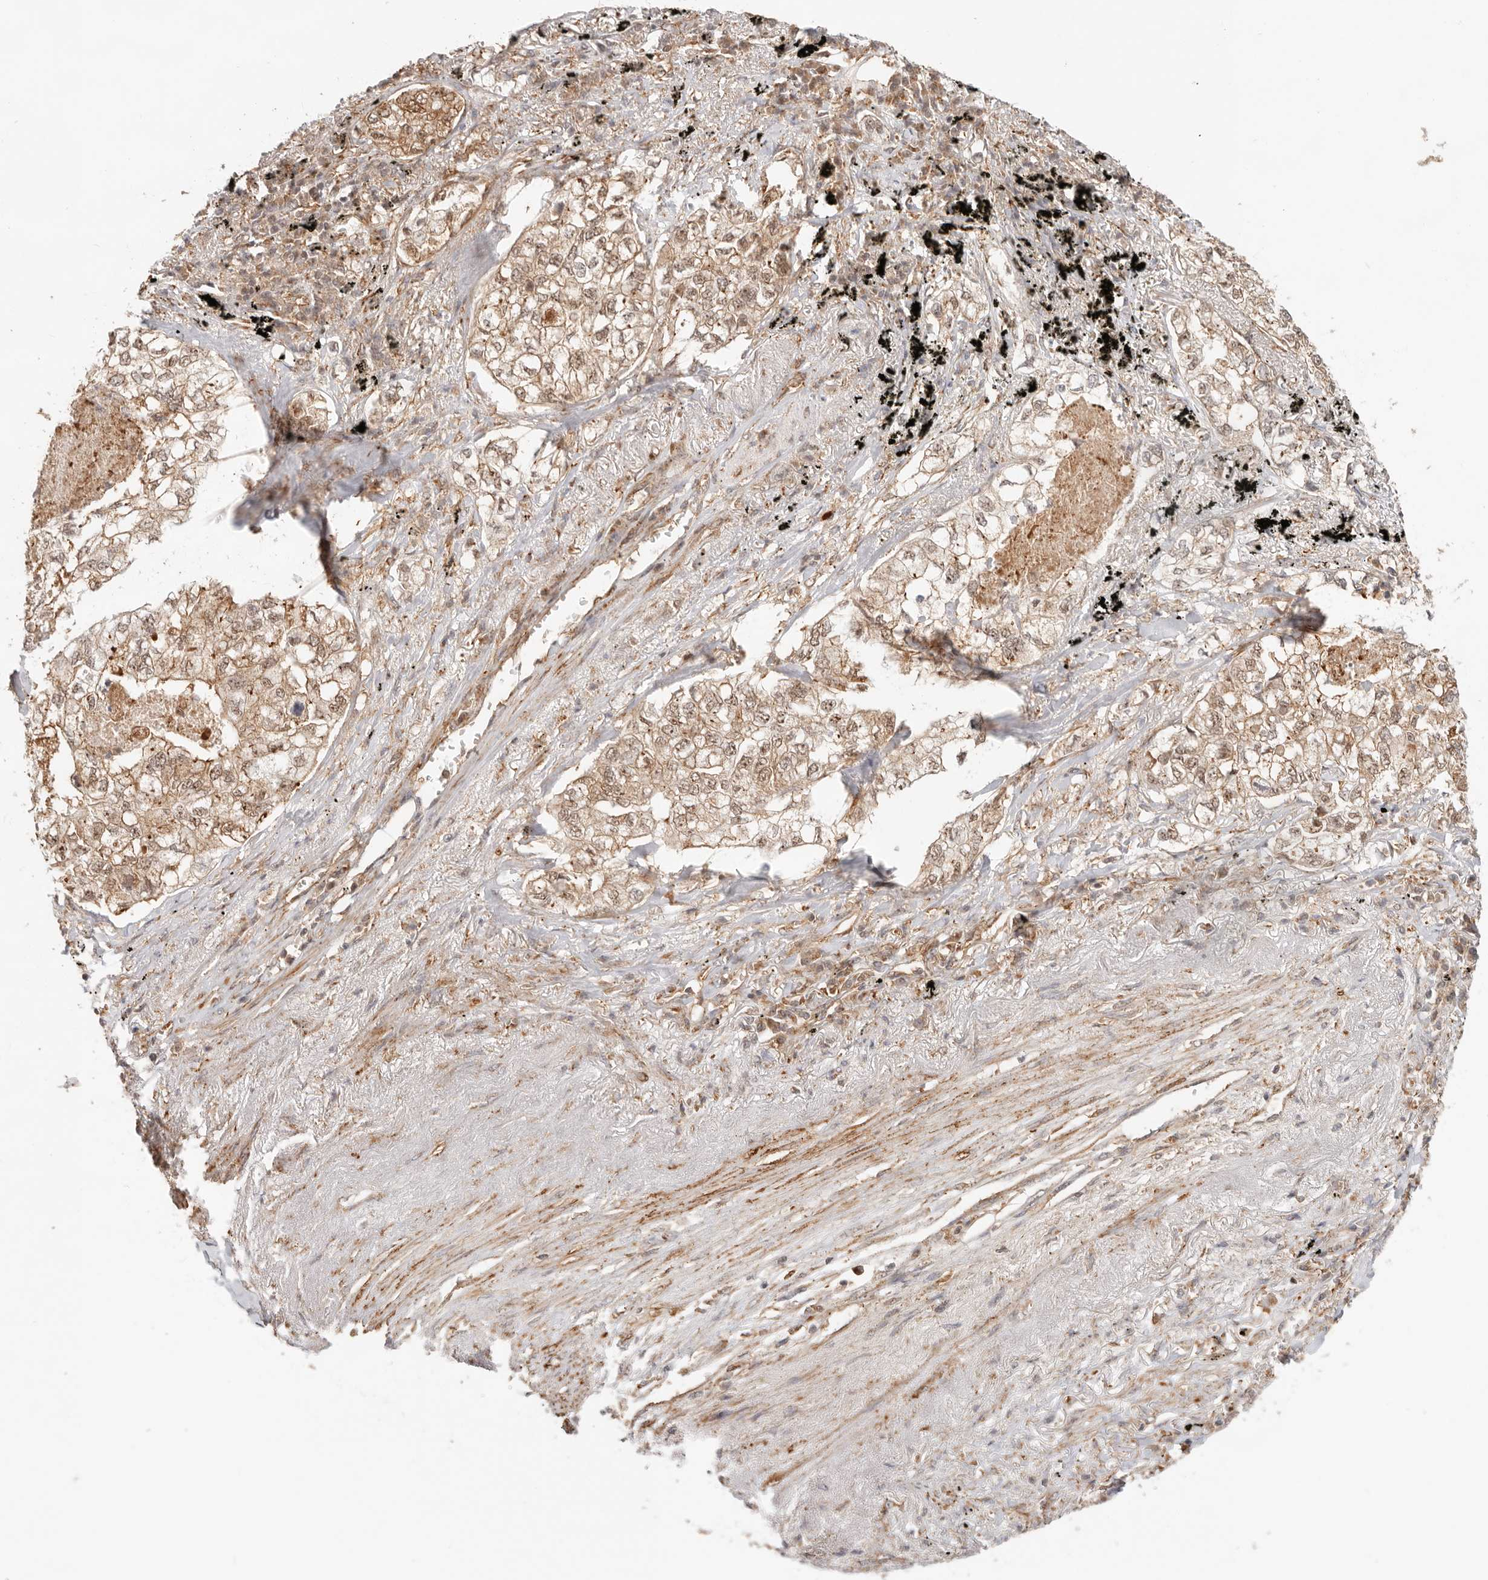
{"staining": {"intensity": "moderate", "quantity": ">75%", "location": "cytoplasmic/membranous,nuclear"}, "tissue": "lung cancer", "cell_type": "Tumor cells", "image_type": "cancer", "snomed": [{"axis": "morphology", "description": "Adenocarcinoma, NOS"}, {"axis": "topography", "description": "Lung"}], "caption": "Lung cancer stained for a protein (brown) shows moderate cytoplasmic/membranous and nuclear positive staining in about >75% of tumor cells.", "gene": "HEXD", "patient": {"sex": "male", "age": 65}}